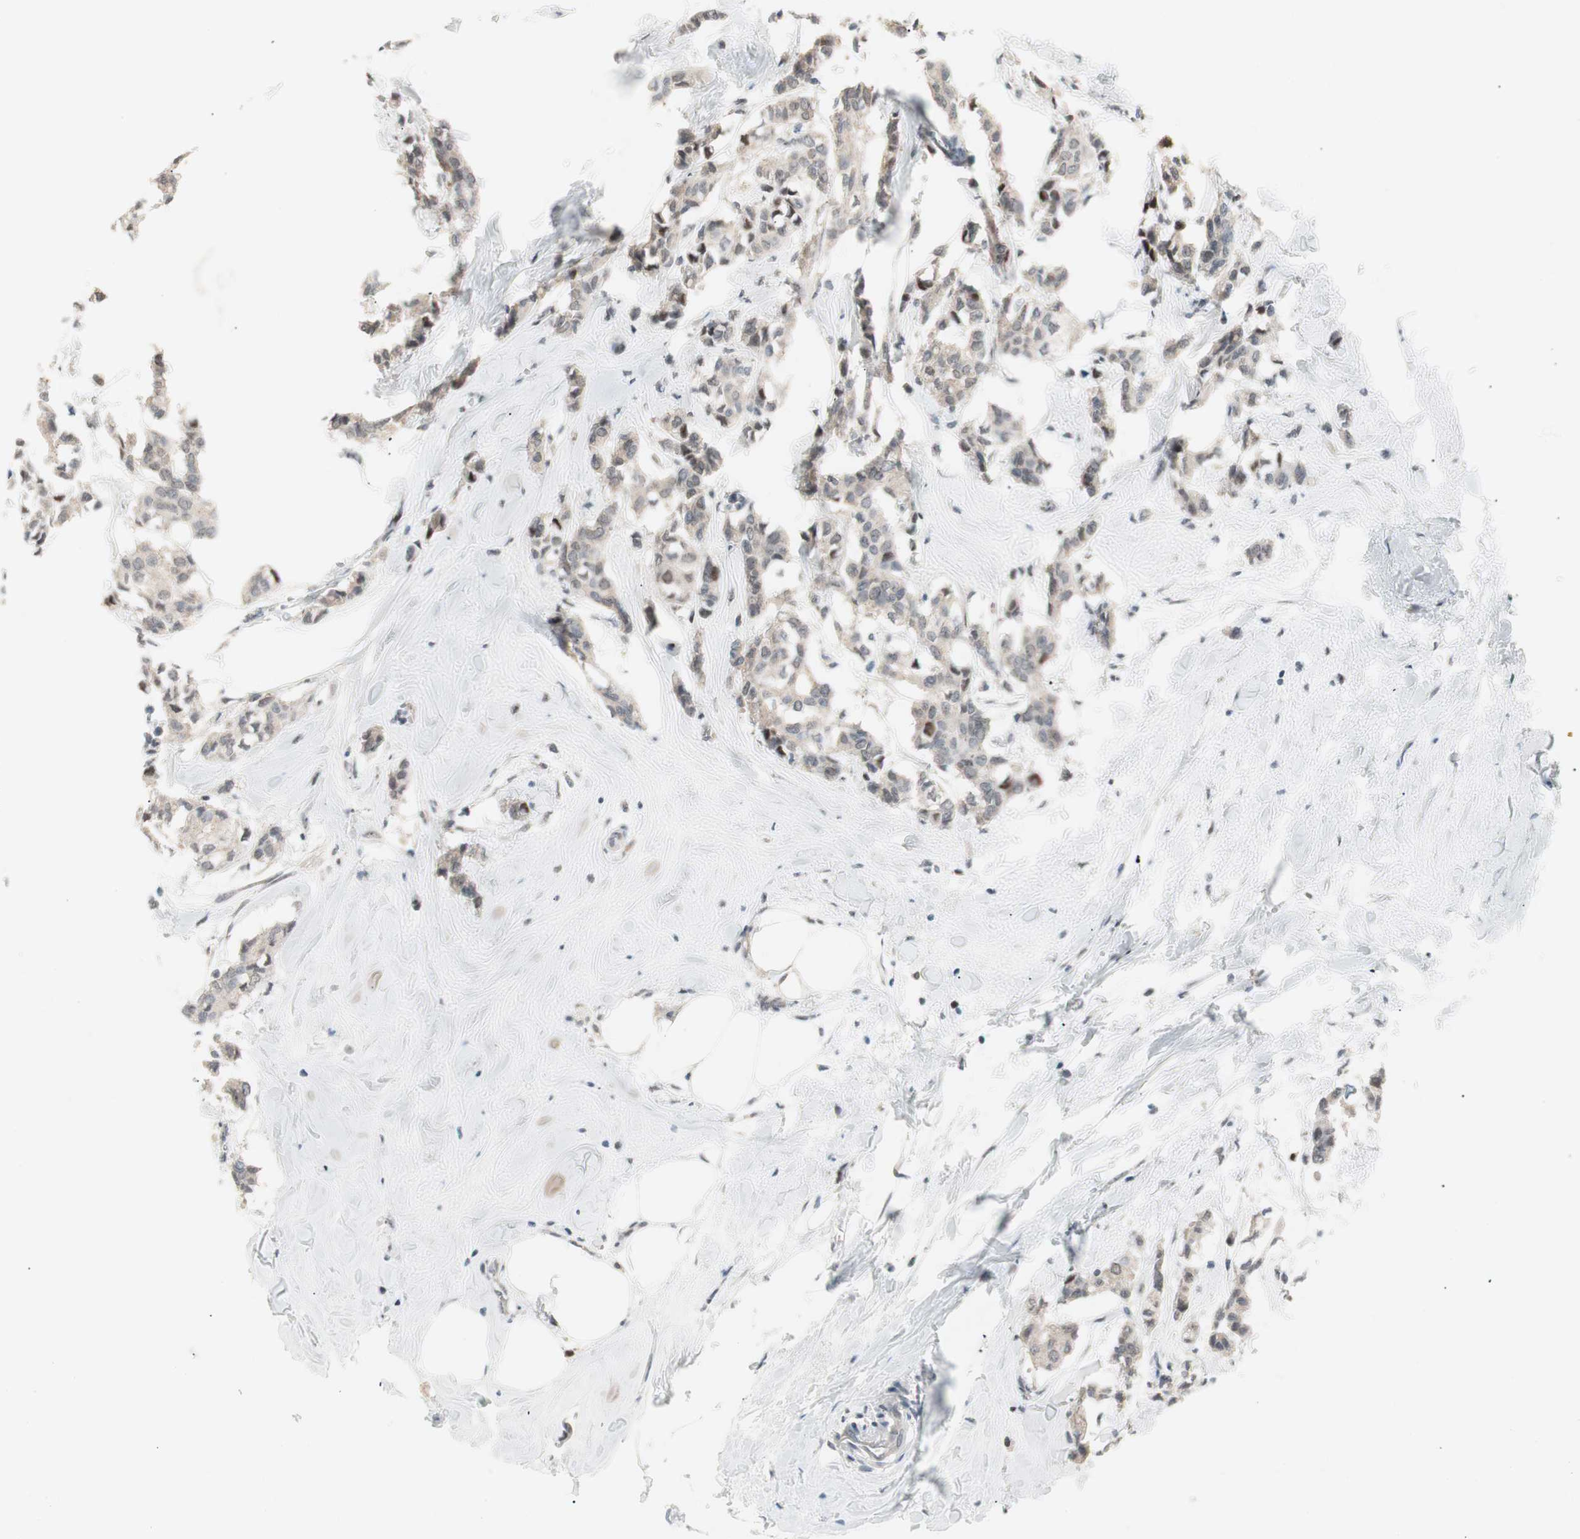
{"staining": {"intensity": "weak", "quantity": "<25%", "location": "nuclear"}, "tissue": "breast cancer", "cell_type": "Tumor cells", "image_type": "cancer", "snomed": [{"axis": "morphology", "description": "Duct carcinoma"}, {"axis": "topography", "description": "Breast"}], "caption": "Immunohistochemistry (IHC) micrograph of human breast cancer stained for a protein (brown), which shows no staining in tumor cells. (DAB immunohistochemistry (IHC) with hematoxylin counter stain).", "gene": "POLH", "patient": {"sex": "female", "age": 84}}